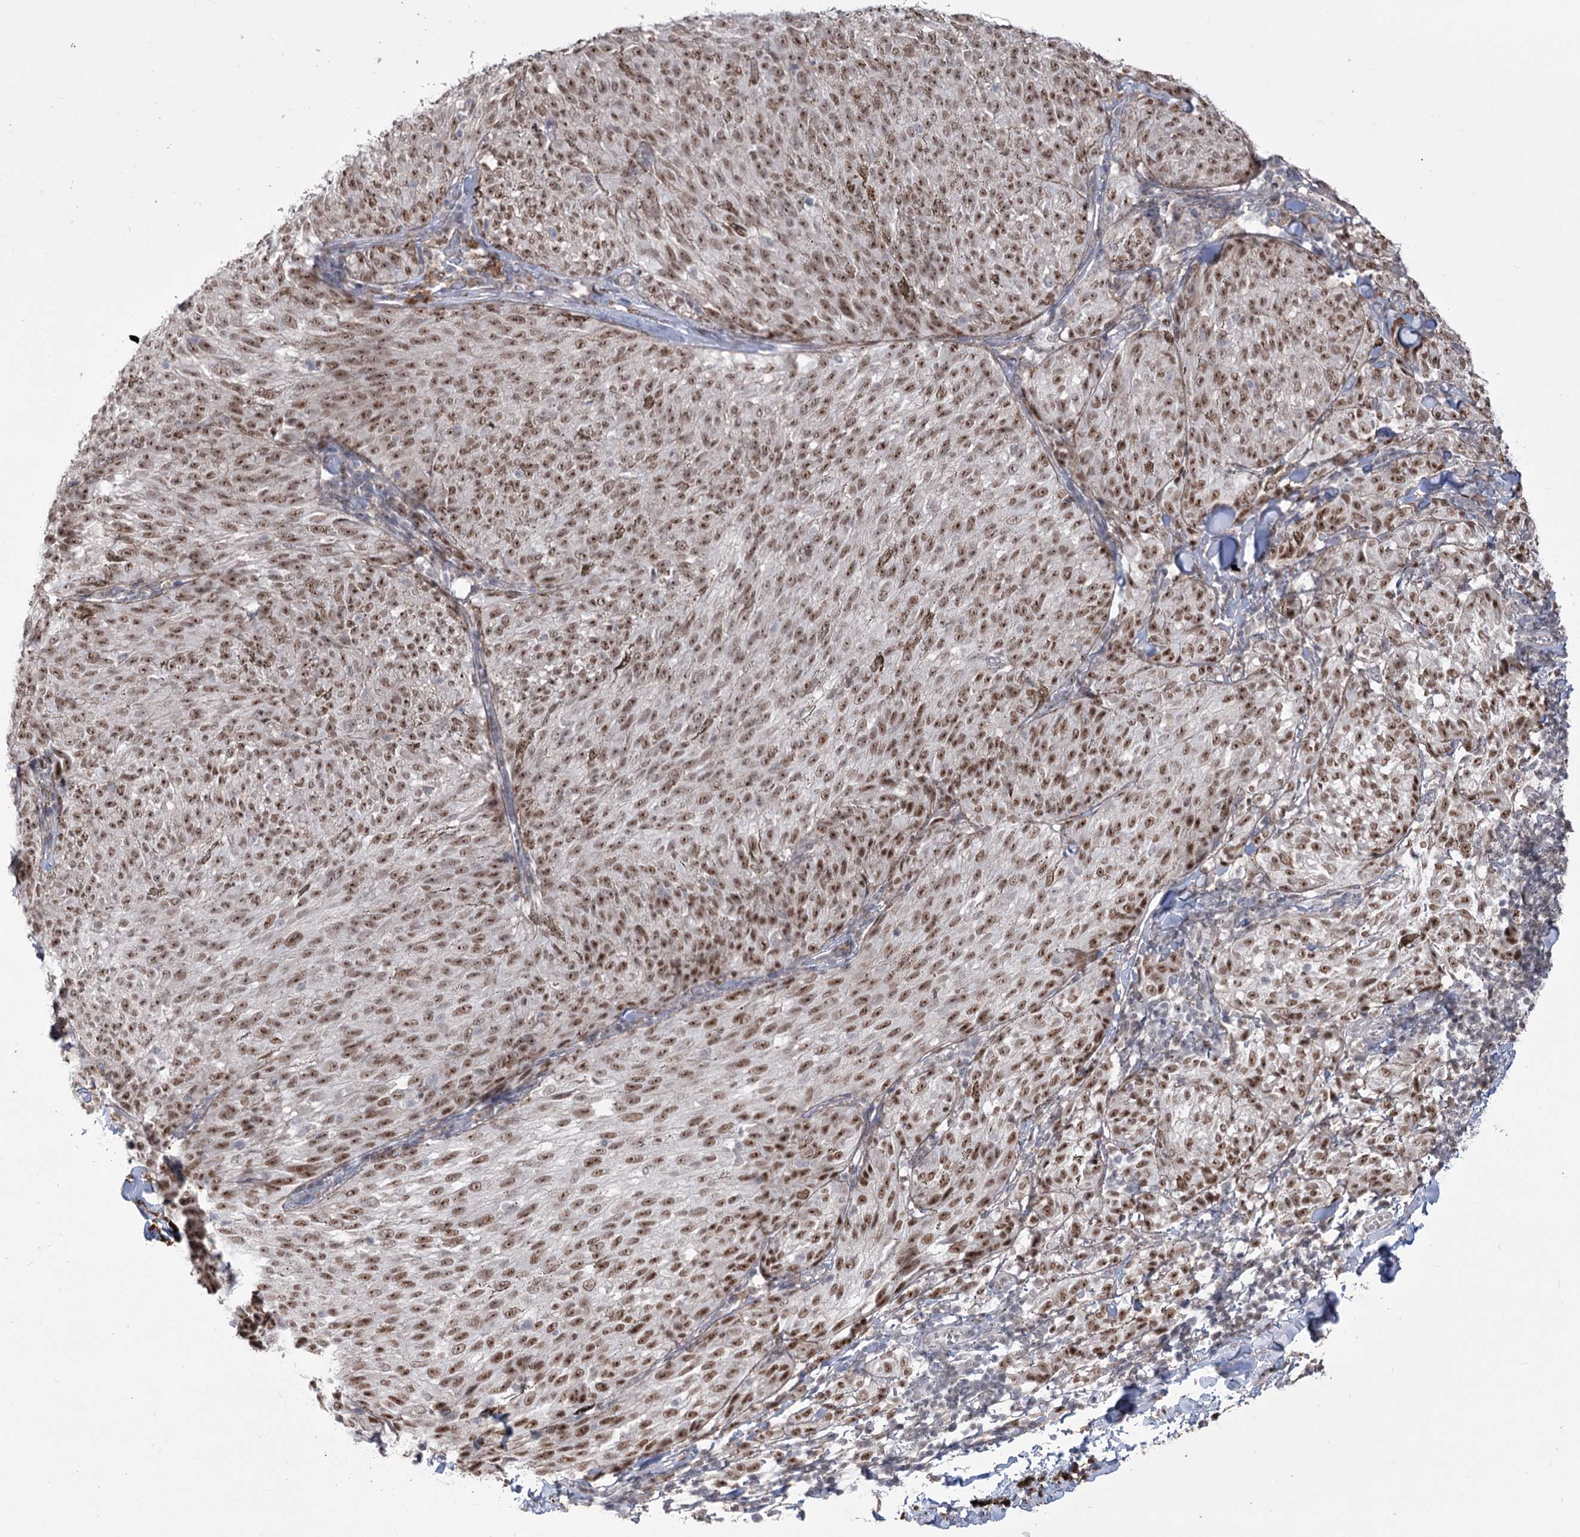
{"staining": {"intensity": "moderate", "quantity": "25%-75%", "location": "nuclear"}, "tissue": "melanoma", "cell_type": "Tumor cells", "image_type": "cancer", "snomed": [{"axis": "morphology", "description": "Malignant melanoma, NOS"}, {"axis": "topography", "description": "Skin"}], "caption": "Immunohistochemical staining of human malignant melanoma shows medium levels of moderate nuclear protein staining in about 25%-75% of tumor cells.", "gene": "ZSCAN23", "patient": {"sex": "female", "age": 72}}